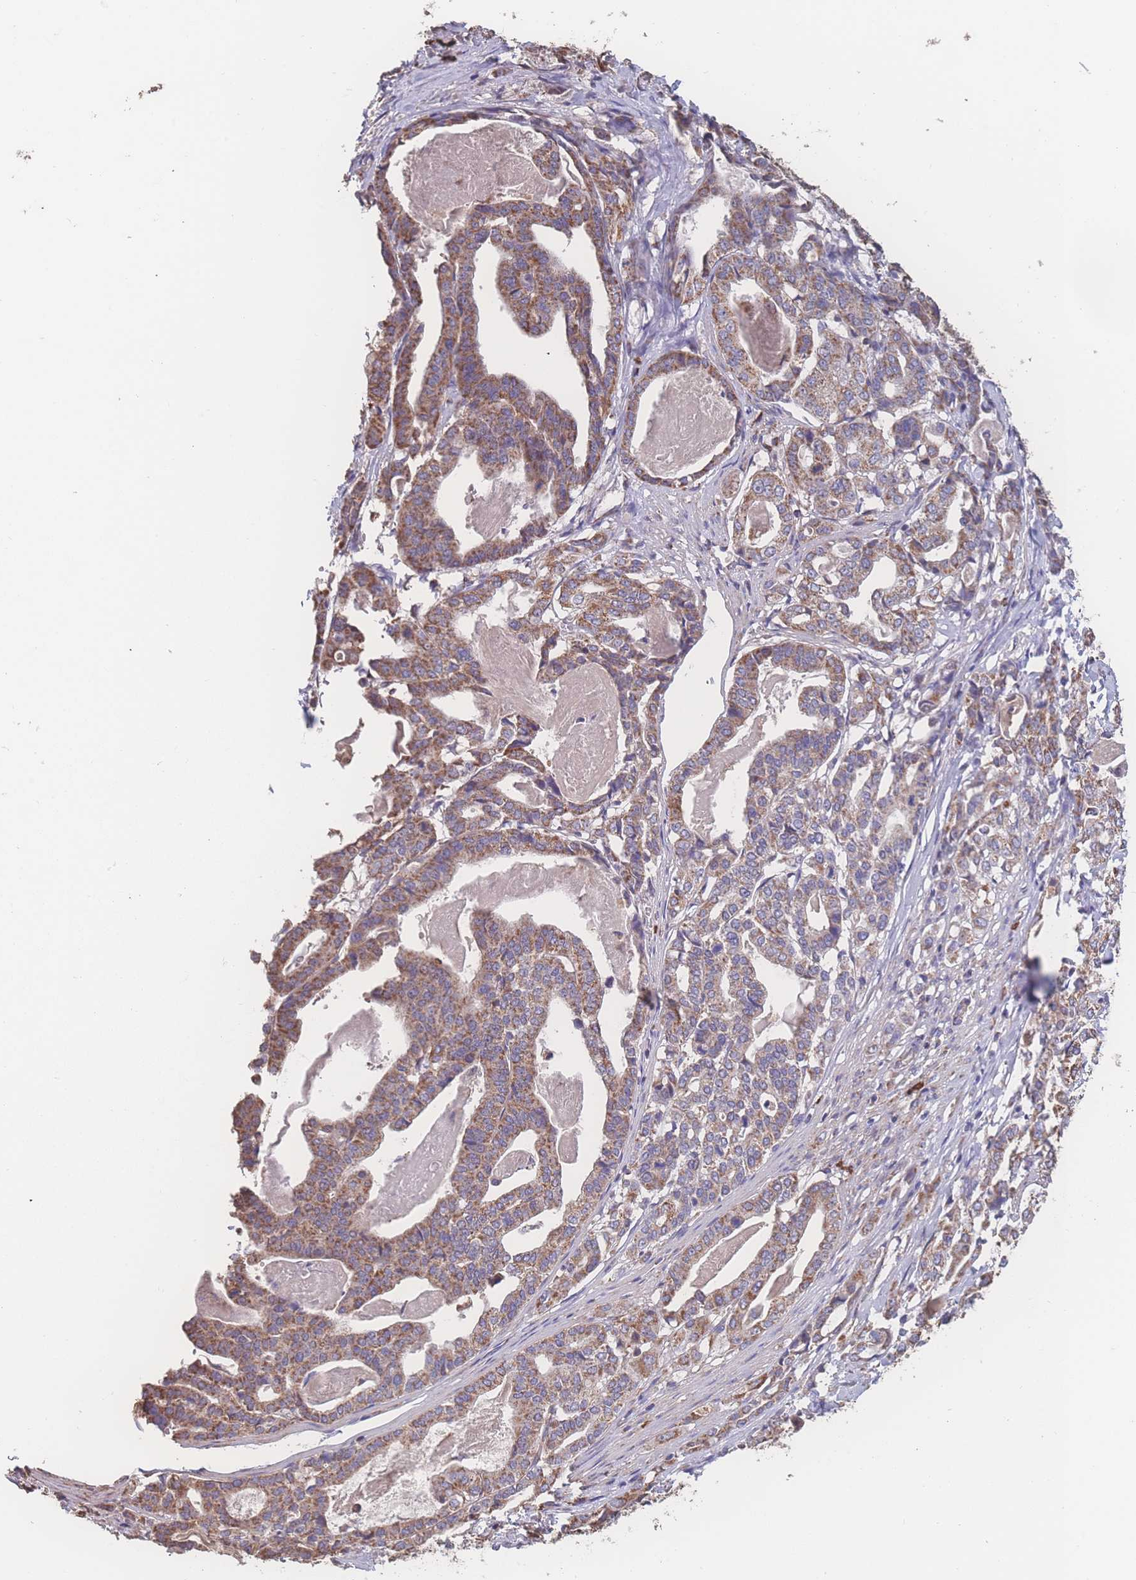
{"staining": {"intensity": "moderate", "quantity": ">75%", "location": "cytoplasmic/membranous"}, "tissue": "stomach cancer", "cell_type": "Tumor cells", "image_type": "cancer", "snomed": [{"axis": "morphology", "description": "Adenocarcinoma, NOS"}, {"axis": "topography", "description": "Stomach"}], "caption": "Stomach cancer stained for a protein demonstrates moderate cytoplasmic/membranous positivity in tumor cells. (Stains: DAB in brown, nuclei in blue, Microscopy: brightfield microscopy at high magnification).", "gene": "SGSM3", "patient": {"sex": "male", "age": 48}}